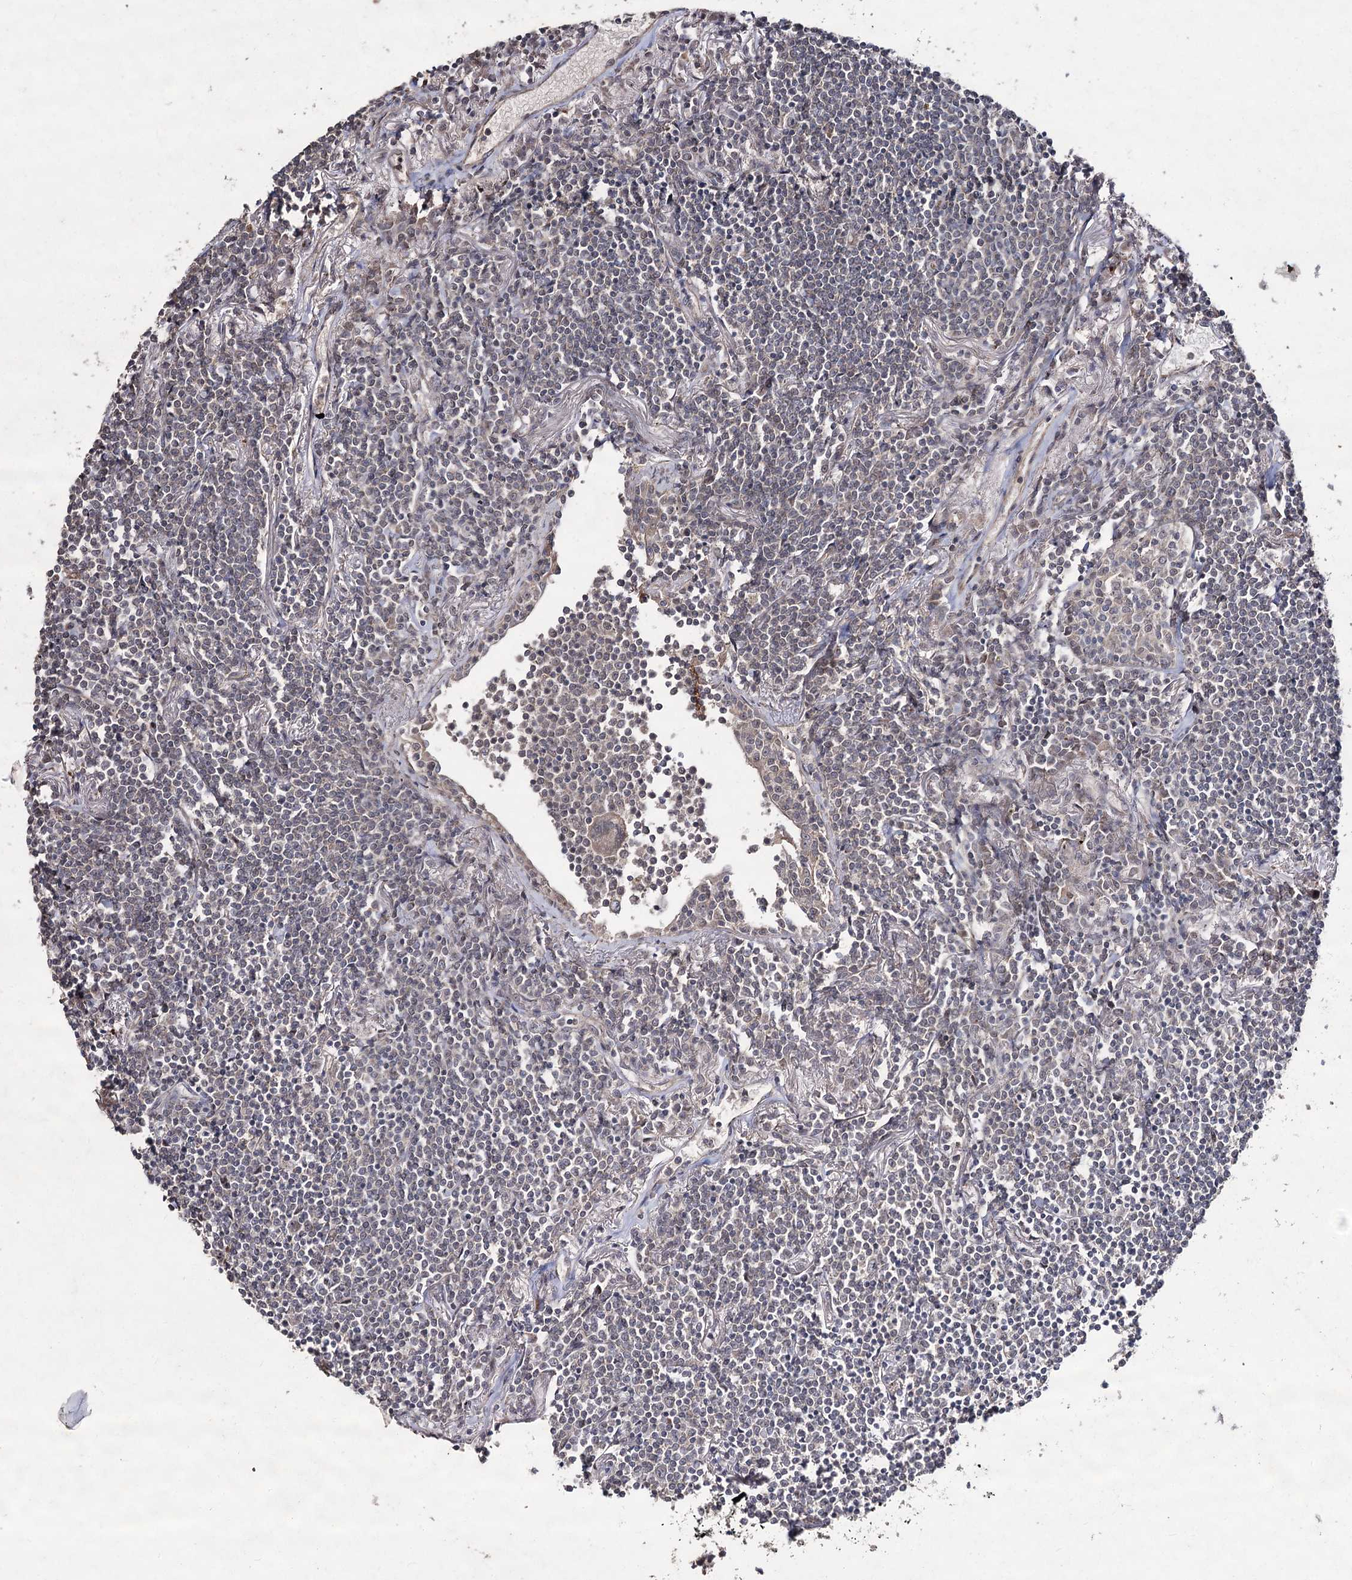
{"staining": {"intensity": "negative", "quantity": "none", "location": "none"}, "tissue": "lymphoma", "cell_type": "Tumor cells", "image_type": "cancer", "snomed": [{"axis": "morphology", "description": "Malignant lymphoma, non-Hodgkin's type, Low grade"}, {"axis": "topography", "description": "Lung"}], "caption": "High magnification brightfield microscopy of lymphoma stained with DAB (brown) and counterstained with hematoxylin (blue): tumor cells show no significant positivity. (Stains: DAB immunohistochemistry with hematoxylin counter stain, Microscopy: brightfield microscopy at high magnification).", "gene": "FANCL", "patient": {"sex": "female", "age": 71}}